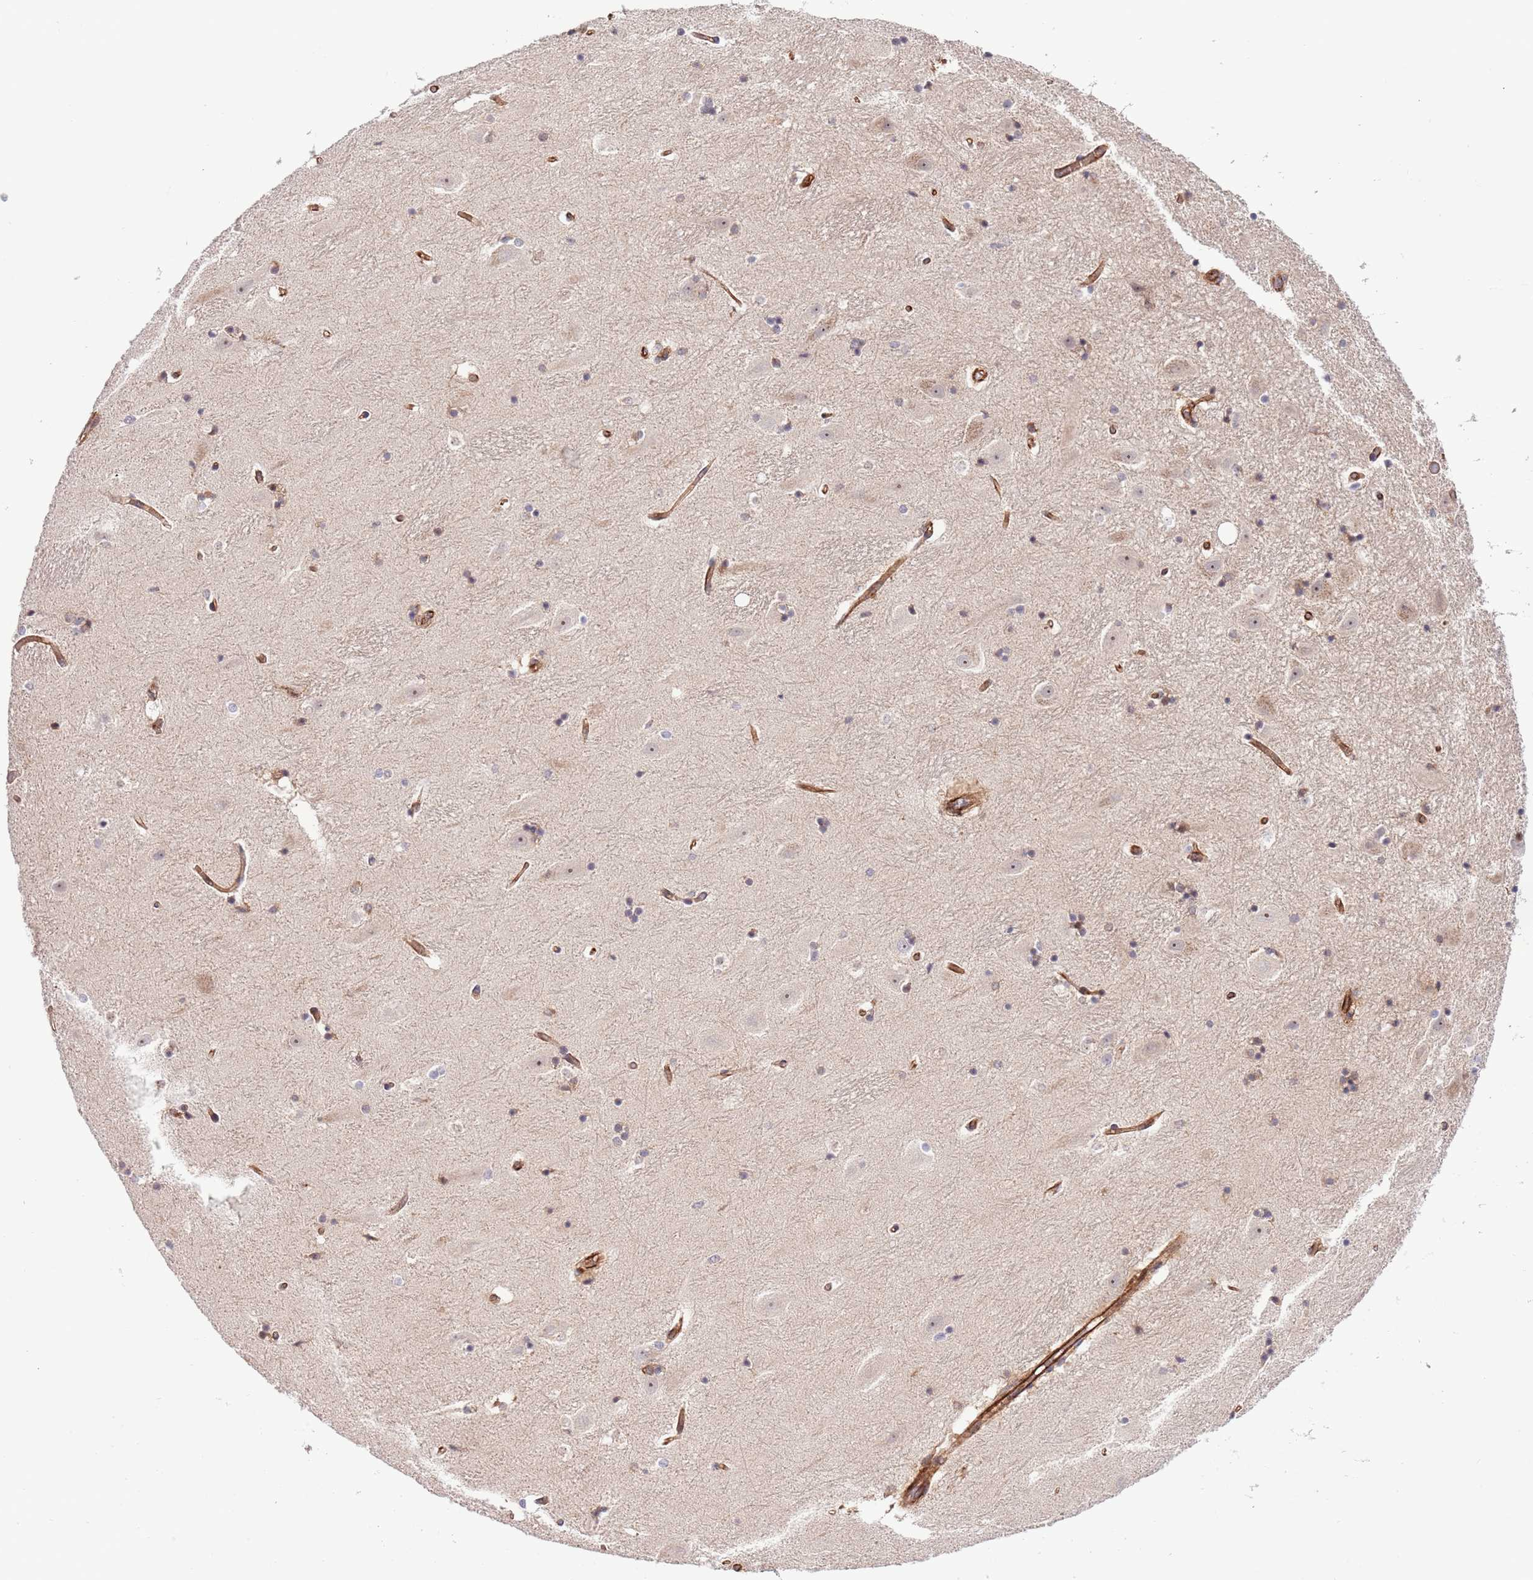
{"staining": {"intensity": "negative", "quantity": "none", "location": "none"}, "tissue": "hippocampus", "cell_type": "Glial cells", "image_type": "normal", "snomed": [{"axis": "morphology", "description": "Normal tissue, NOS"}, {"axis": "topography", "description": "Hippocampus"}], "caption": "This is an immunohistochemistry (IHC) histopathology image of normal hippocampus. There is no expression in glial cells.", "gene": "NEK3", "patient": {"sex": "female", "age": 52}}